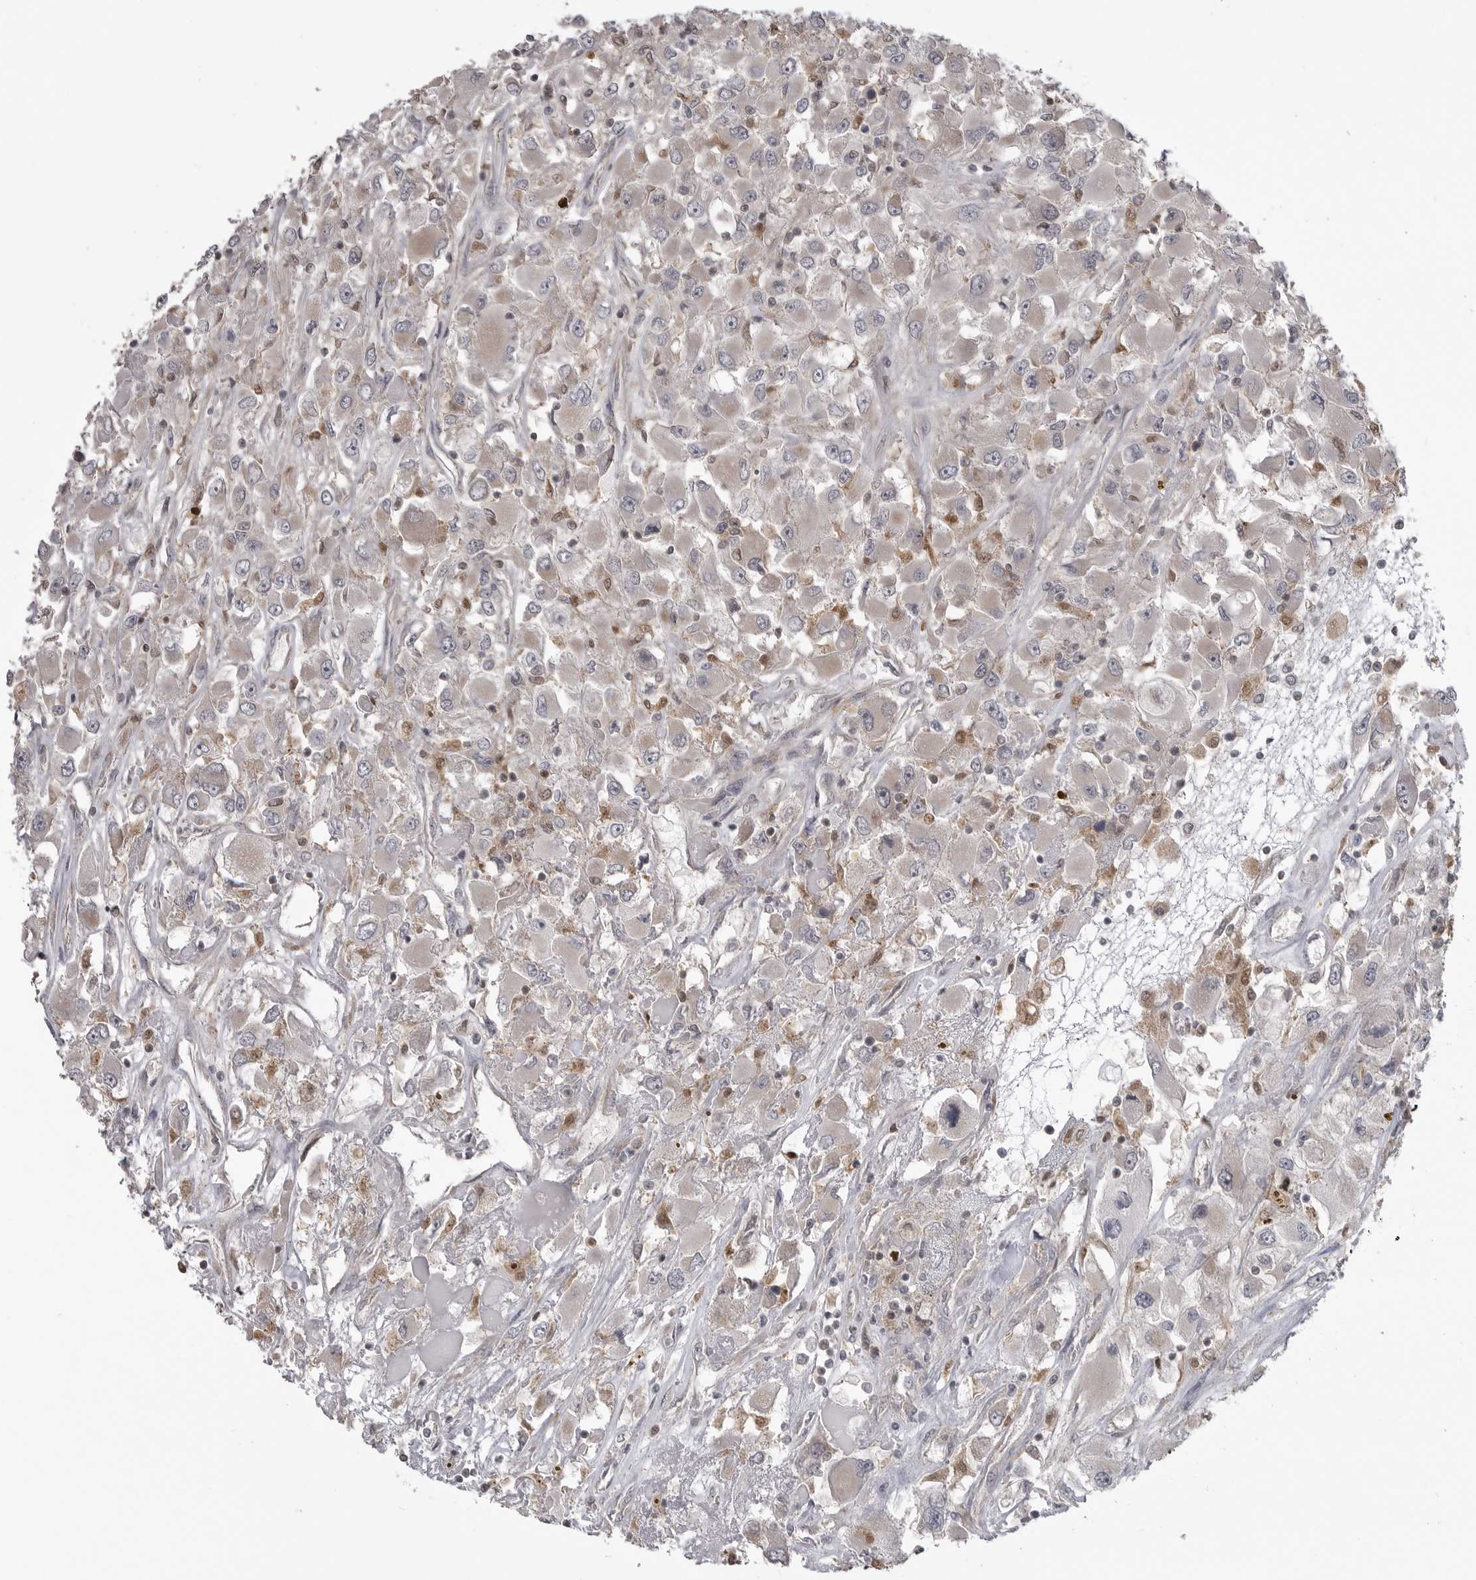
{"staining": {"intensity": "negative", "quantity": "none", "location": "none"}, "tissue": "renal cancer", "cell_type": "Tumor cells", "image_type": "cancer", "snomed": [{"axis": "morphology", "description": "Adenocarcinoma, NOS"}, {"axis": "topography", "description": "Kidney"}], "caption": "High power microscopy histopathology image of an immunohistochemistry histopathology image of adenocarcinoma (renal), revealing no significant positivity in tumor cells. (DAB immunohistochemistry, high magnification).", "gene": "MAPK13", "patient": {"sex": "female", "age": 52}}